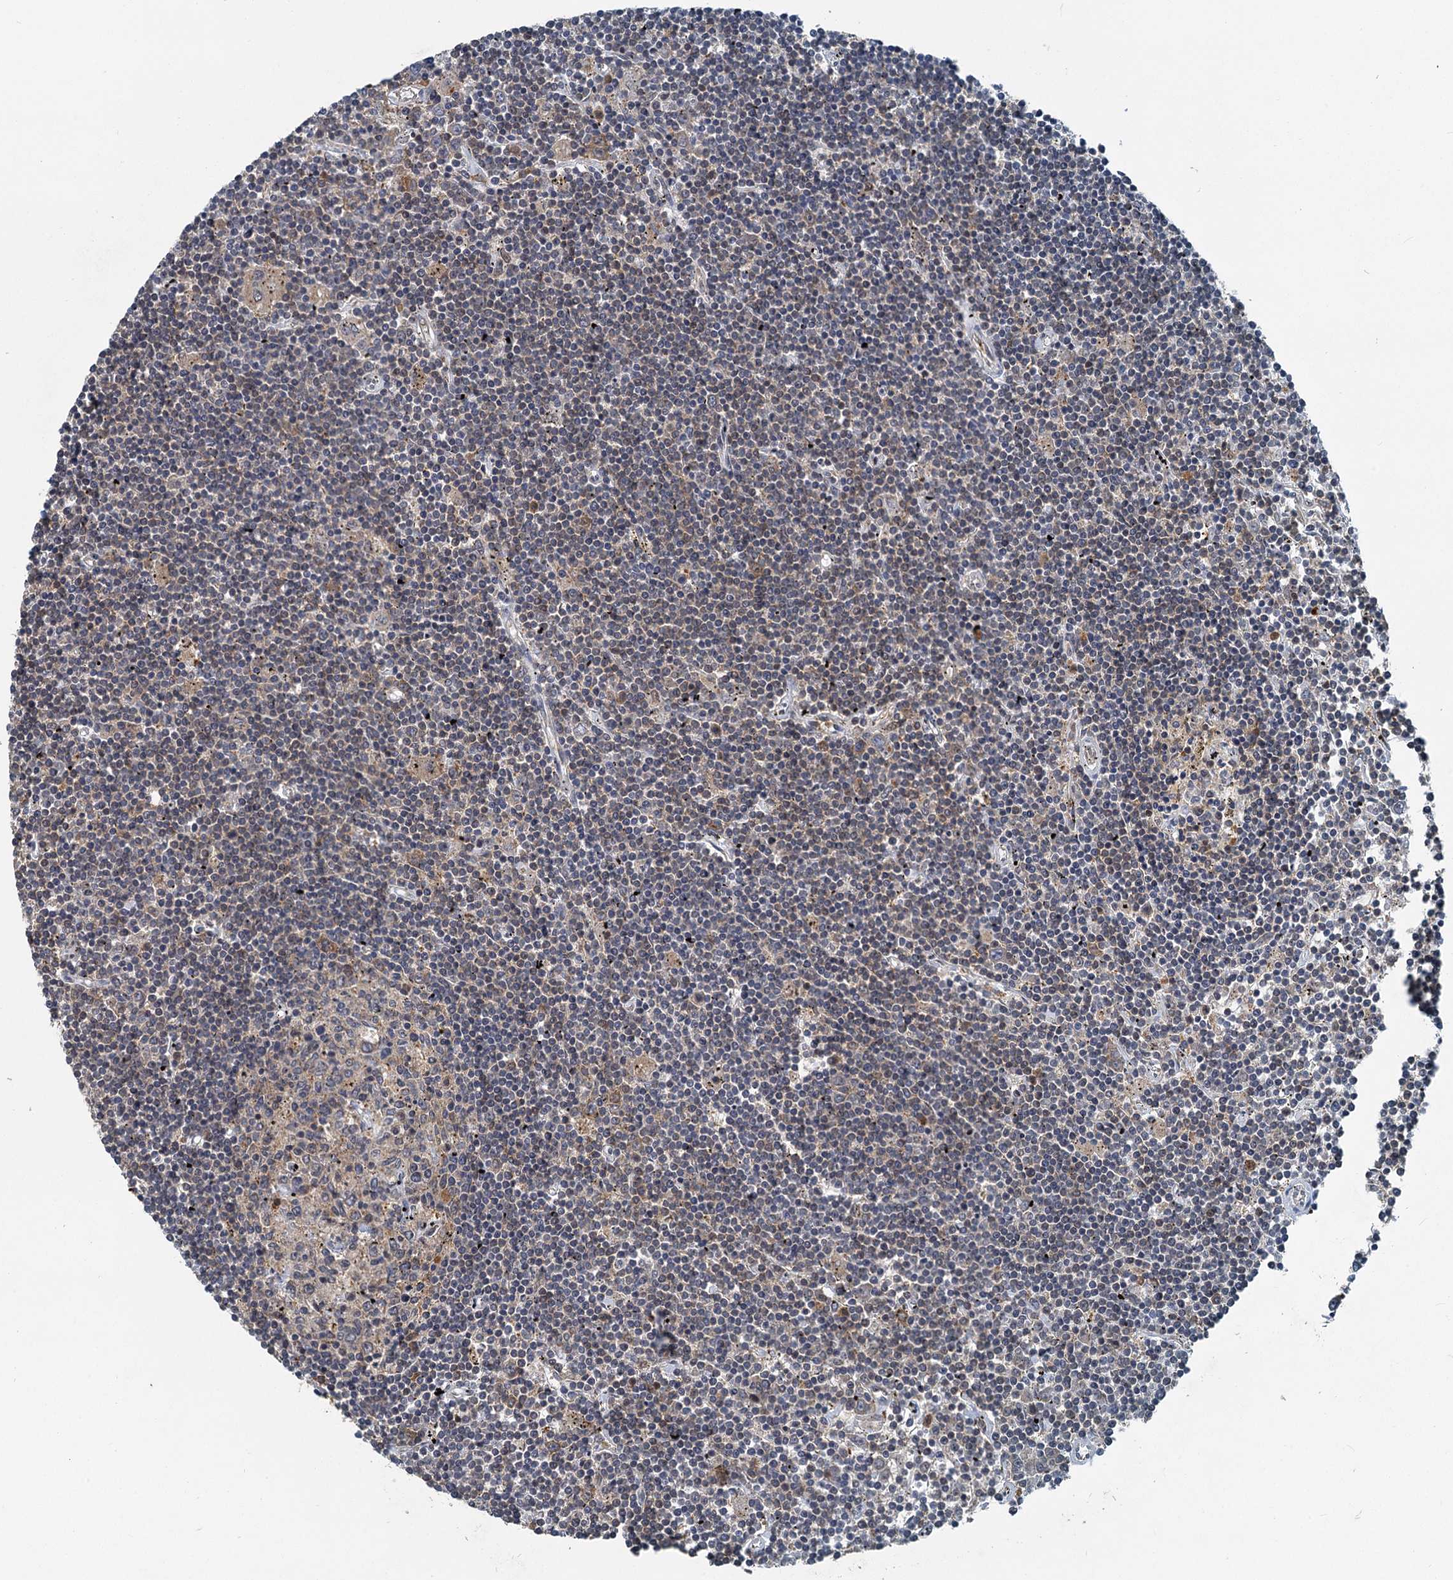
{"staining": {"intensity": "negative", "quantity": "none", "location": "none"}, "tissue": "lymphoma", "cell_type": "Tumor cells", "image_type": "cancer", "snomed": [{"axis": "morphology", "description": "Malignant lymphoma, non-Hodgkin's type, Low grade"}, {"axis": "topography", "description": "Spleen"}], "caption": "The histopathology image displays no staining of tumor cells in low-grade malignant lymphoma, non-Hodgkin's type. (DAB (3,3'-diaminobenzidine) IHC visualized using brightfield microscopy, high magnification).", "gene": "GPI", "patient": {"sex": "male", "age": 76}}